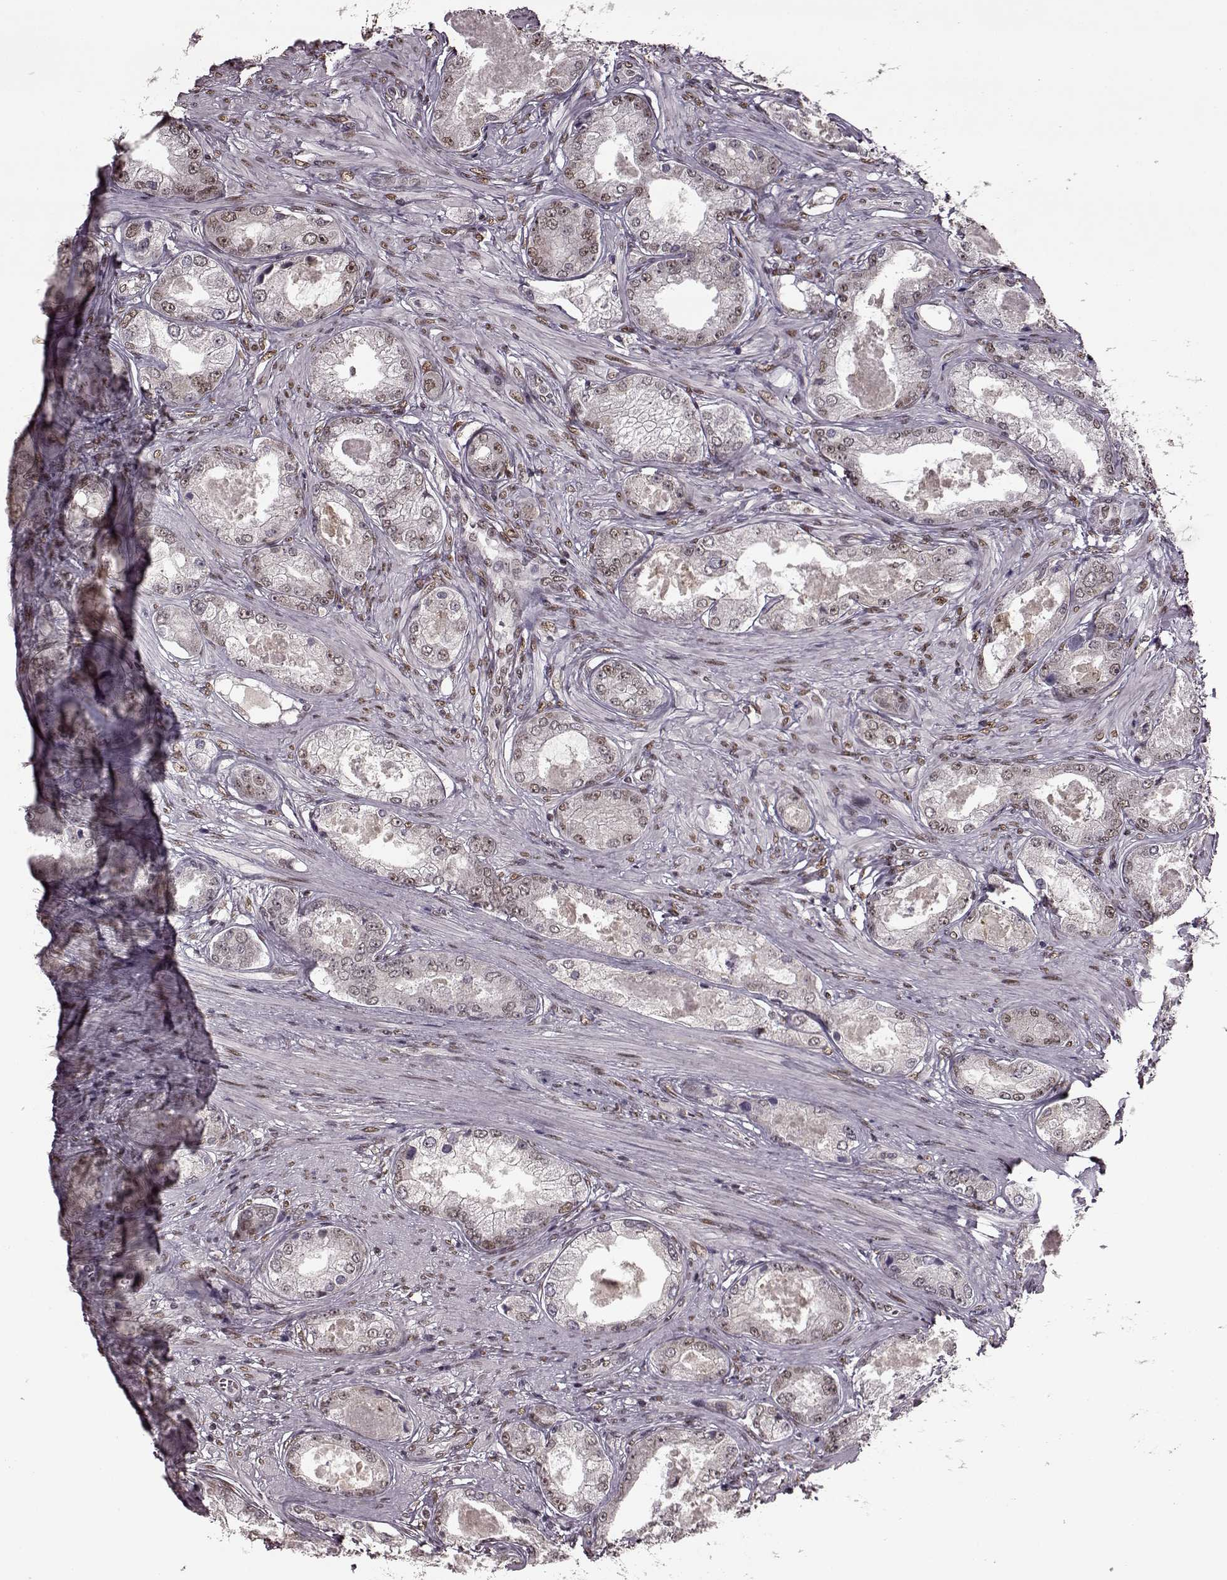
{"staining": {"intensity": "weak", "quantity": "25%-75%", "location": "nuclear"}, "tissue": "prostate cancer", "cell_type": "Tumor cells", "image_type": "cancer", "snomed": [{"axis": "morphology", "description": "Adenocarcinoma, Low grade"}, {"axis": "topography", "description": "Prostate"}], "caption": "Approximately 25%-75% of tumor cells in human prostate adenocarcinoma (low-grade) show weak nuclear protein positivity as visualized by brown immunohistochemical staining.", "gene": "FTO", "patient": {"sex": "male", "age": 68}}